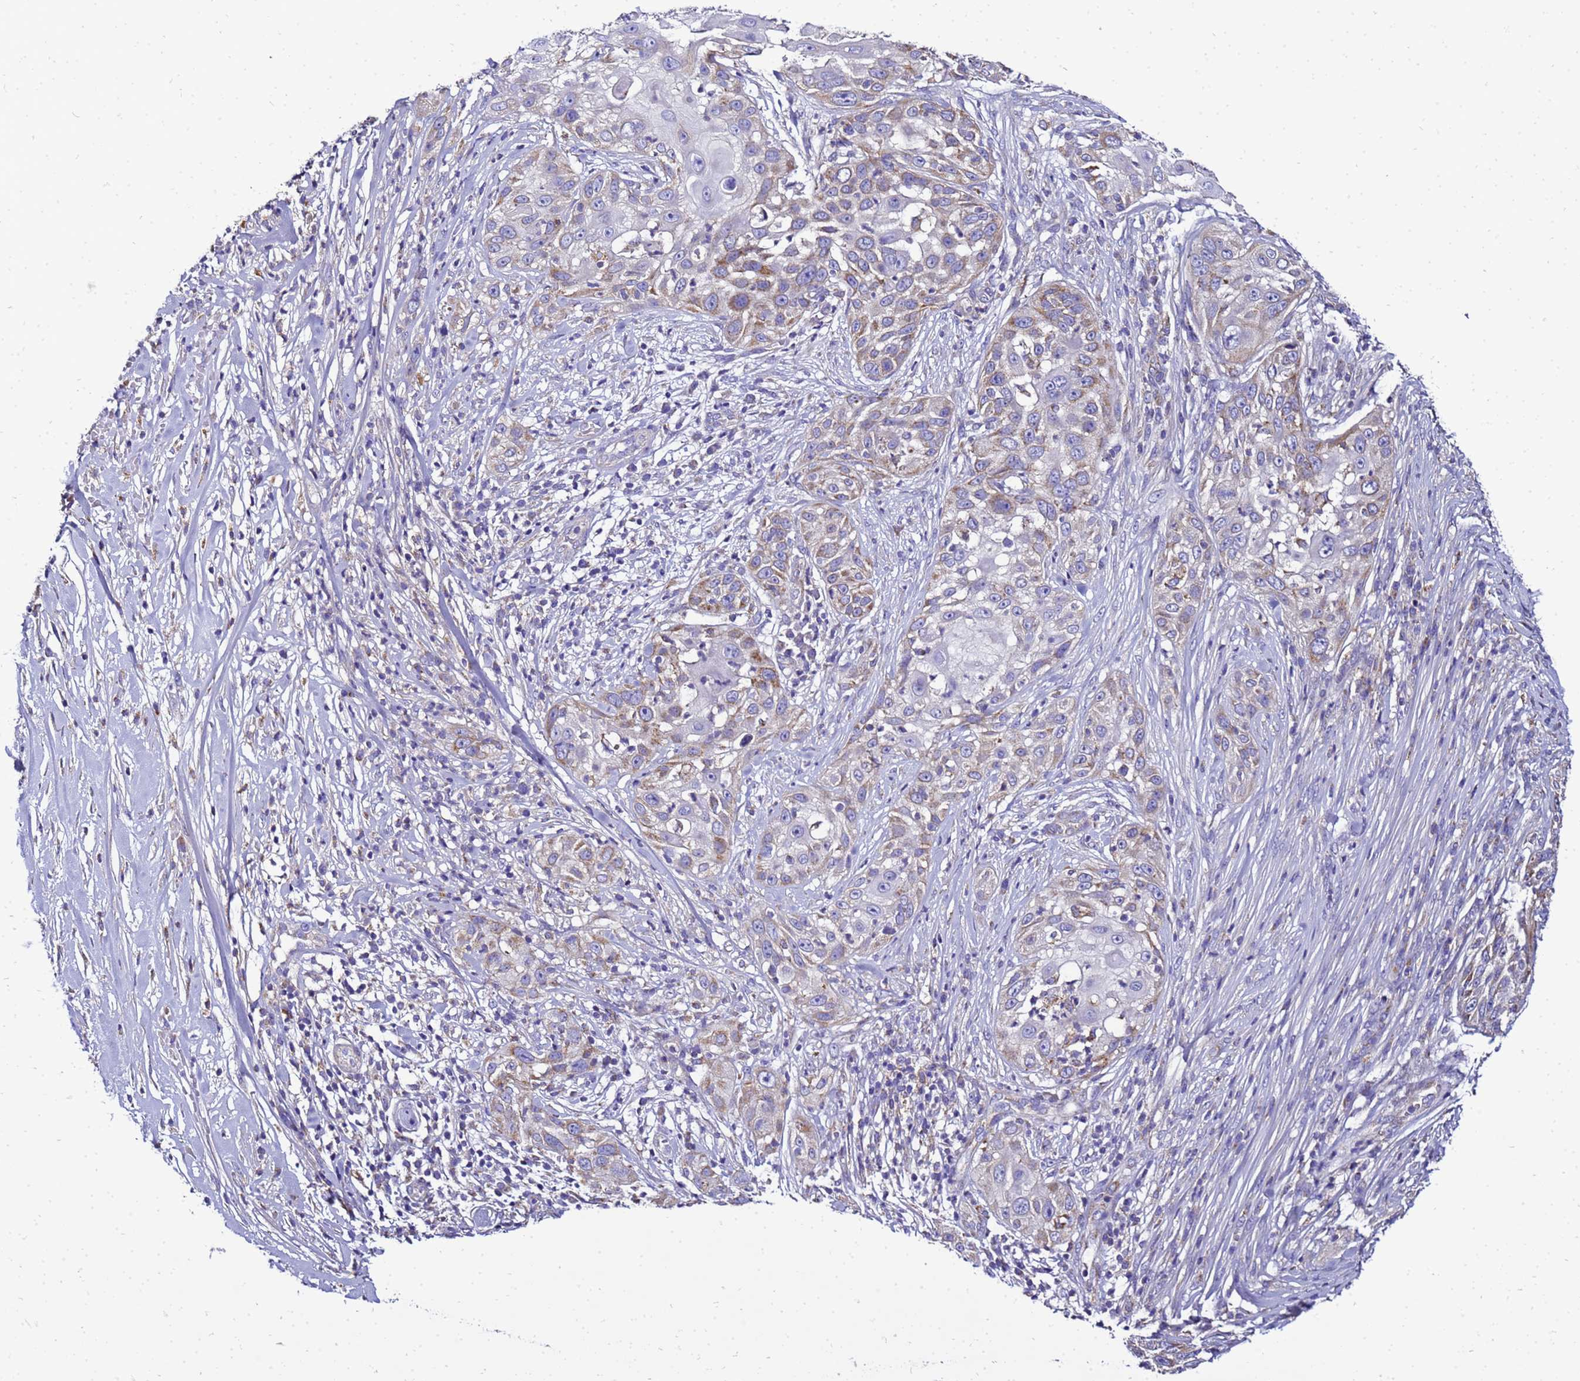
{"staining": {"intensity": "moderate", "quantity": "<25%", "location": "cytoplasmic/membranous"}, "tissue": "skin cancer", "cell_type": "Tumor cells", "image_type": "cancer", "snomed": [{"axis": "morphology", "description": "Squamous cell carcinoma, NOS"}, {"axis": "topography", "description": "Skin"}], "caption": "Protein expression analysis of human squamous cell carcinoma (skin) reveals moderate cytoplasmic/membranous positivity in approximately <25% of tumor cells.", "gene": "HIGD2A", "patient": {"sex": "female", "age": 44}}